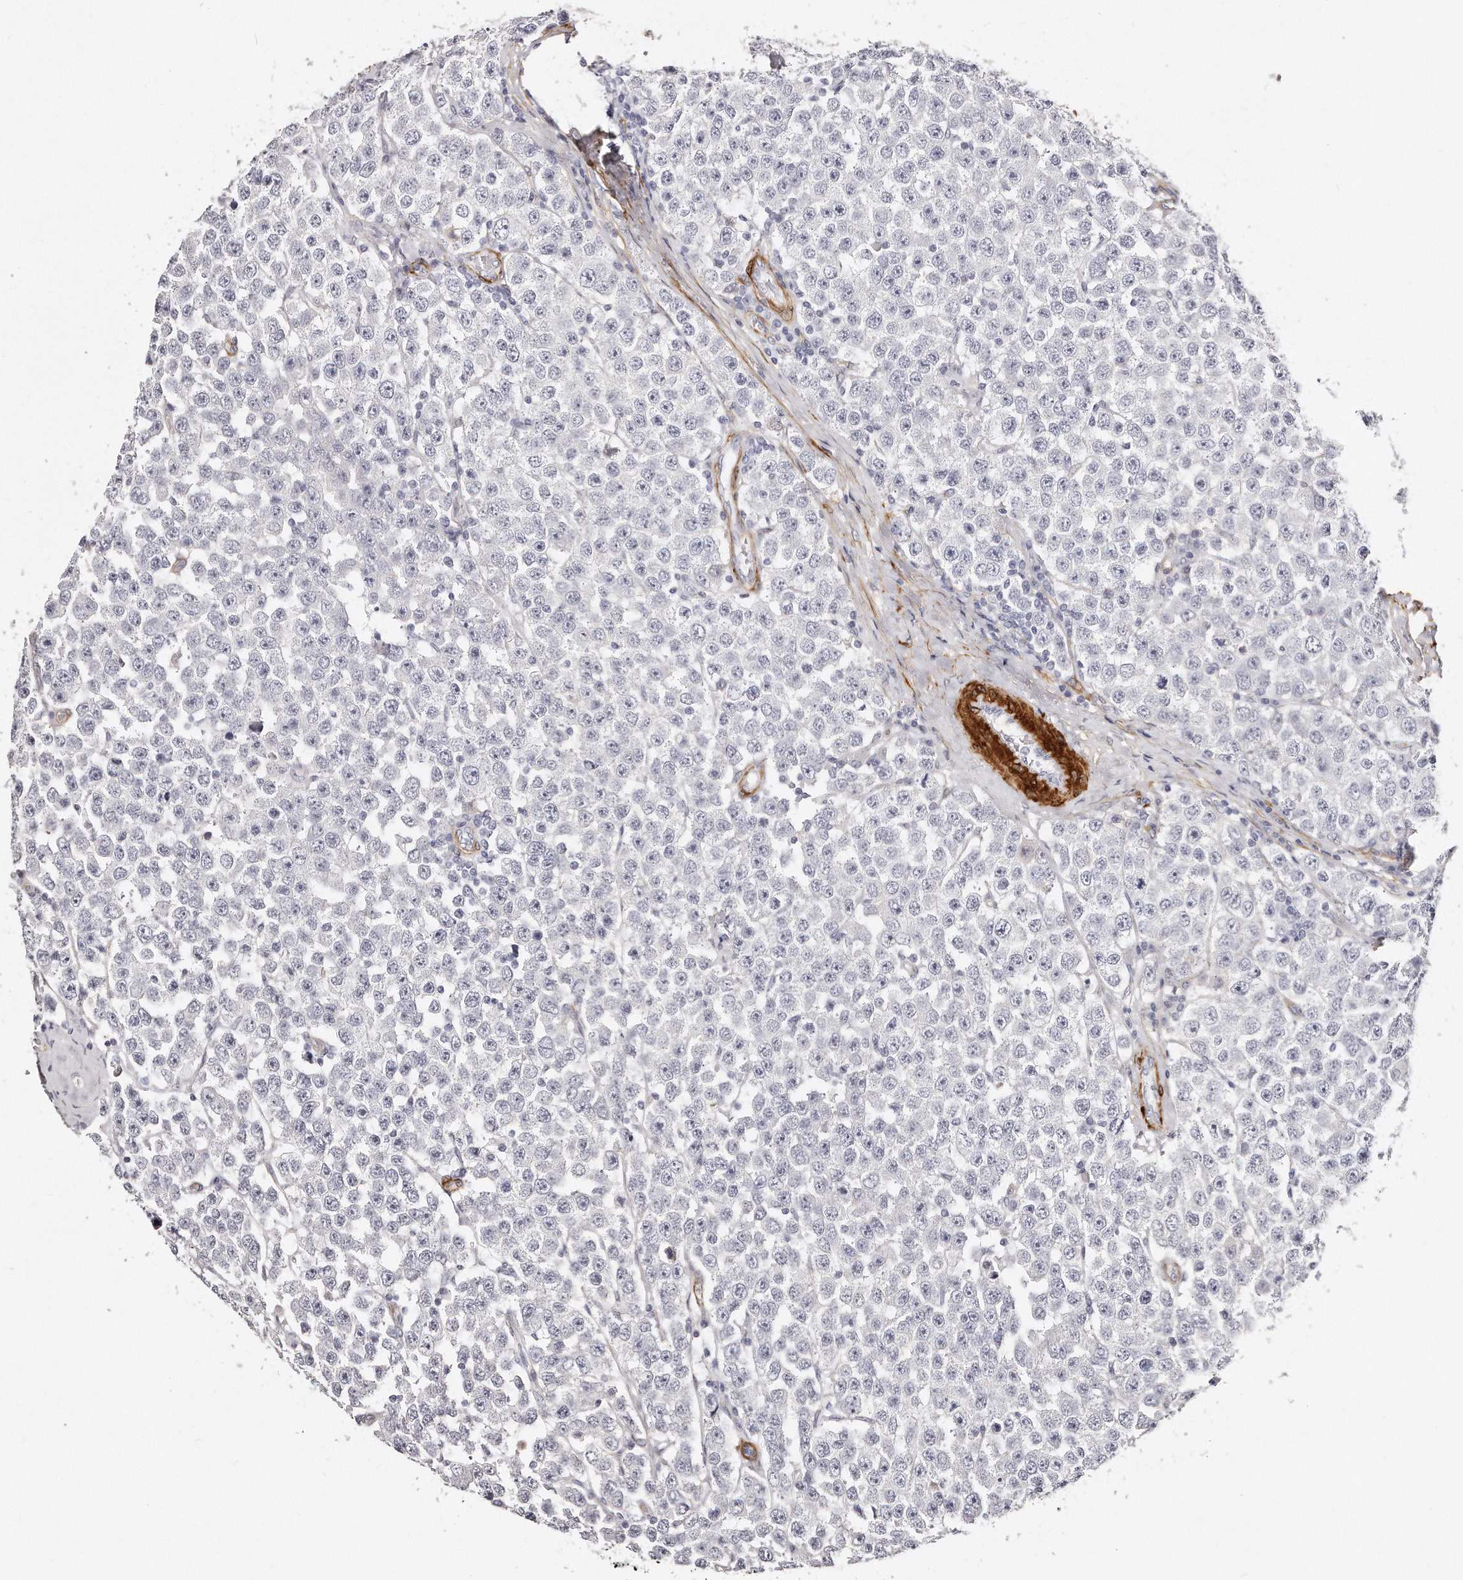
{"staining": {"intensity": "negative", "quantity": "none", "location": "none"}, "tissue": "testis cancer", "cell_type": "Tumor cells", "image_type": "cancer", "snomed": [{"axis": "morphology", "description": "Seminoma, NOS"}, {"axis": "topography", "description": "Testis"}], "caption": "High magnification brightfield microscopy of testis cancer stained with DAB (brown) and counterstained with hematoxylin (blue): tumor cells show no significant positivity. (DAB (3,3'-diaminobenzidine) immunohistochemistry (IHC) with hematoxylin counter stain).", "gene": "LMOD1", "patient": {"sex": "male", "age": 28}}